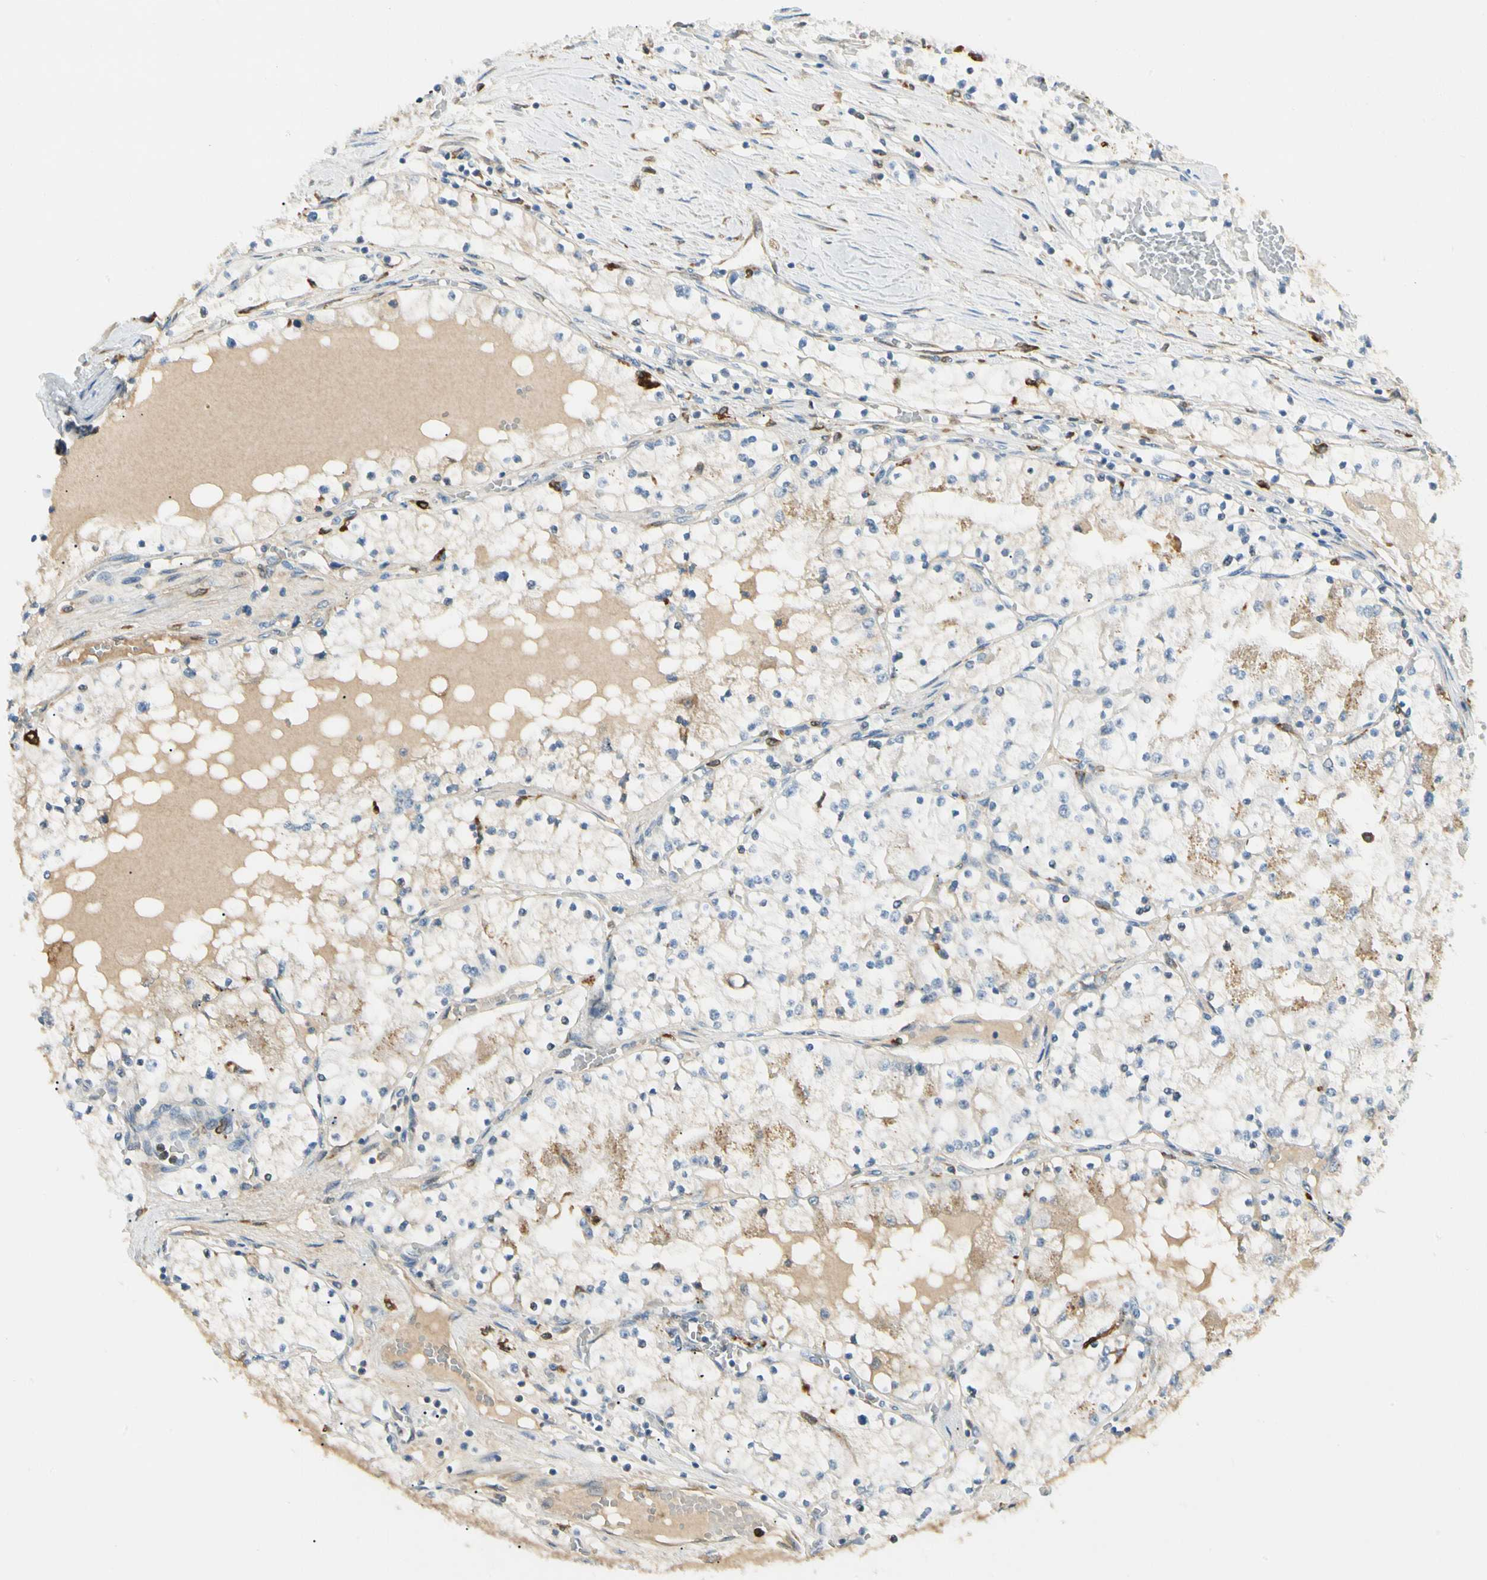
{"staining": {"intensity": "negative", "quantity": "none", "location": "none"}, "tissue": "renal cancer", "cell_type": "Tumor cells", "image_type": "cancer", "snomed": [{"axis": "morphology", "description": "Adenocarcinoma, NOS"}, {"axis": "topography", "description": "Kidney"}], "caption": "Tumor cells are negative for protein expression in human adenocarcinoma (renal). (DAB immunohistochemistry with hematoxylin counter stain).", "gene": "LPCAT2", "patient": {"sex": "male", "age": 68}}